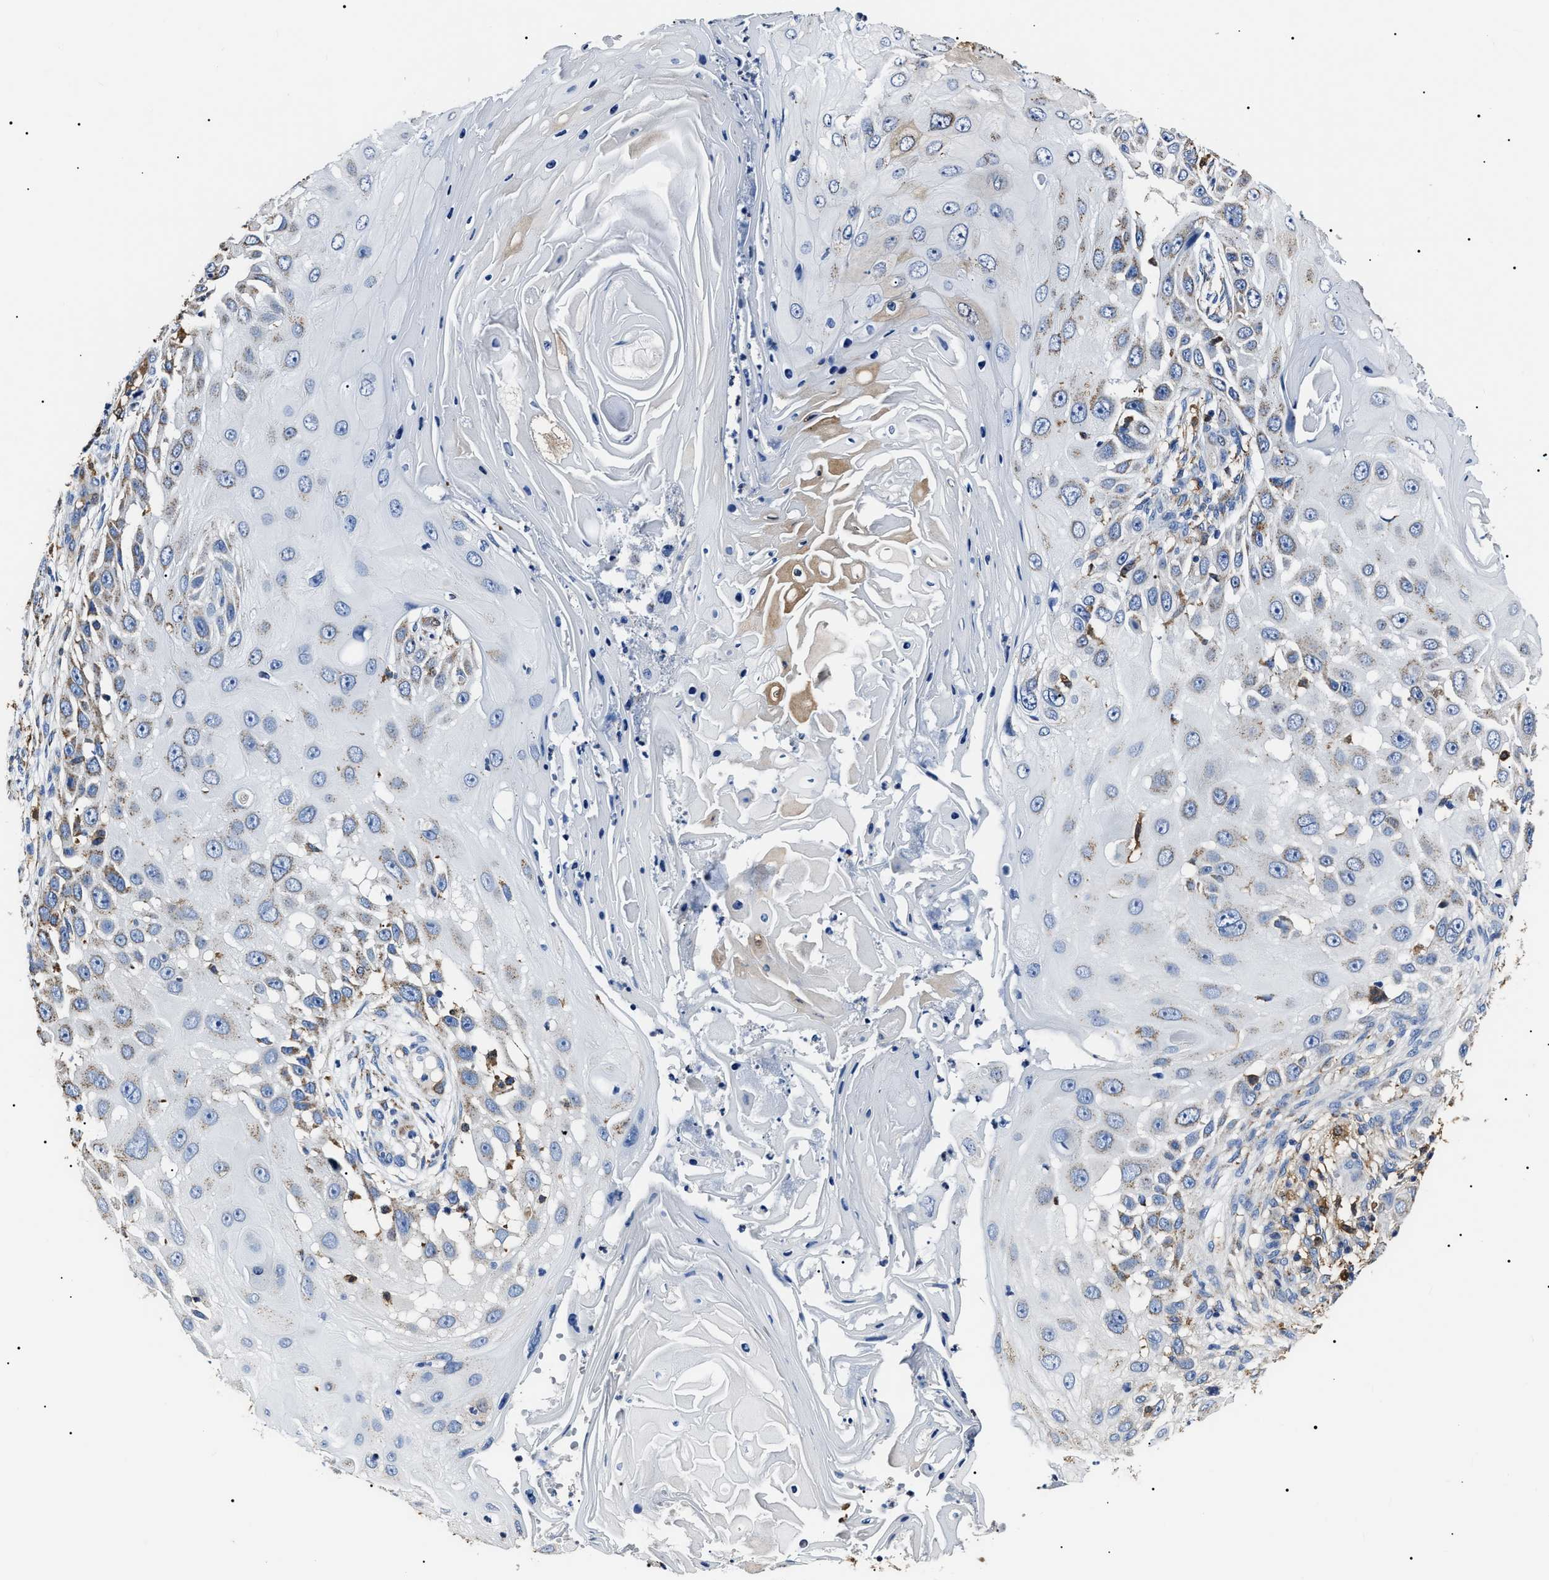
{"staining": {"intensity": "weak", "quantity": "<25%", "location": "cytoplasmic/membranous"}, "tissue": "skin cancer", "cell_type": "Tumor cells", "image_type": "cancer", "snomed": [{"axis": "morphology", "description": "Squamous cell carcinoma, NOS"}, {"axis": "topography", "description": "Skin"}], "caption": "Squamous cell carcinoma (skin) was stained to show a protein in brown. There is no significant positivity in tumor cells. (DAB immunohistochemistry visualized using brightfield microscopy, high magnification).", "gene": "ALDH1A1", "patient": {"sex": "female", "age": 44}}